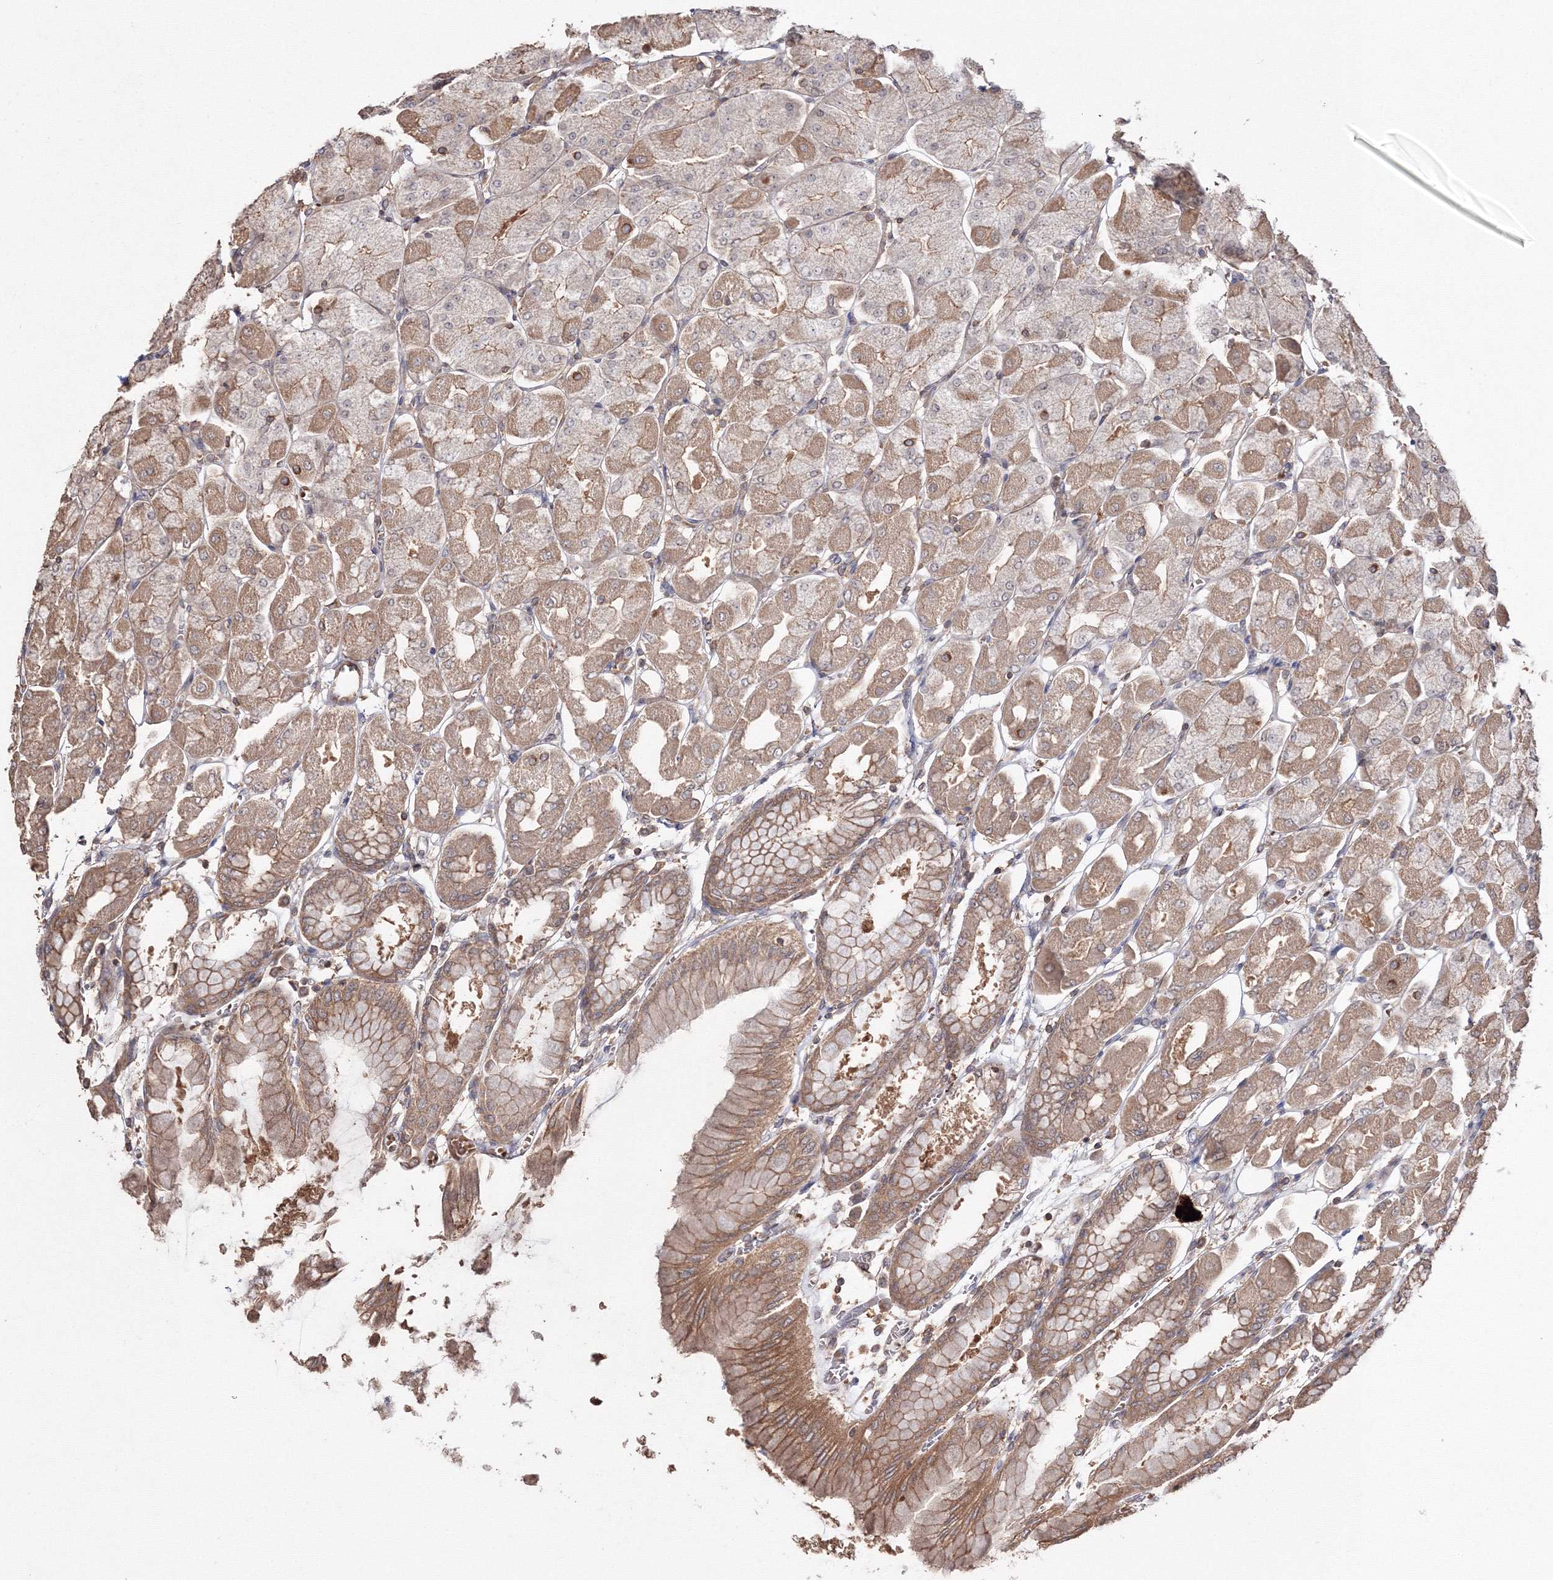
{"staining": {"intensity": "strong", "quantity": "25%-75%", "location": "cytoplasmic/membranous"}, "tissue": "stomach", "cell_type": "Glandular cells", "image_type": "normal", "snomed": [{"axis": "morphology", "description": "Normal tissue, NOS"}, {"axis": "topography", "description": "Stomach, upper"}], "caption": "Approximately 25%-75% of glandular cells in benign stomach reveal strong cytoplasmic/membranous protein staining as visualized by brown immunohistochemical staining.", "gene": "DDO", "patient": {"sex": "female", "age": 56}}